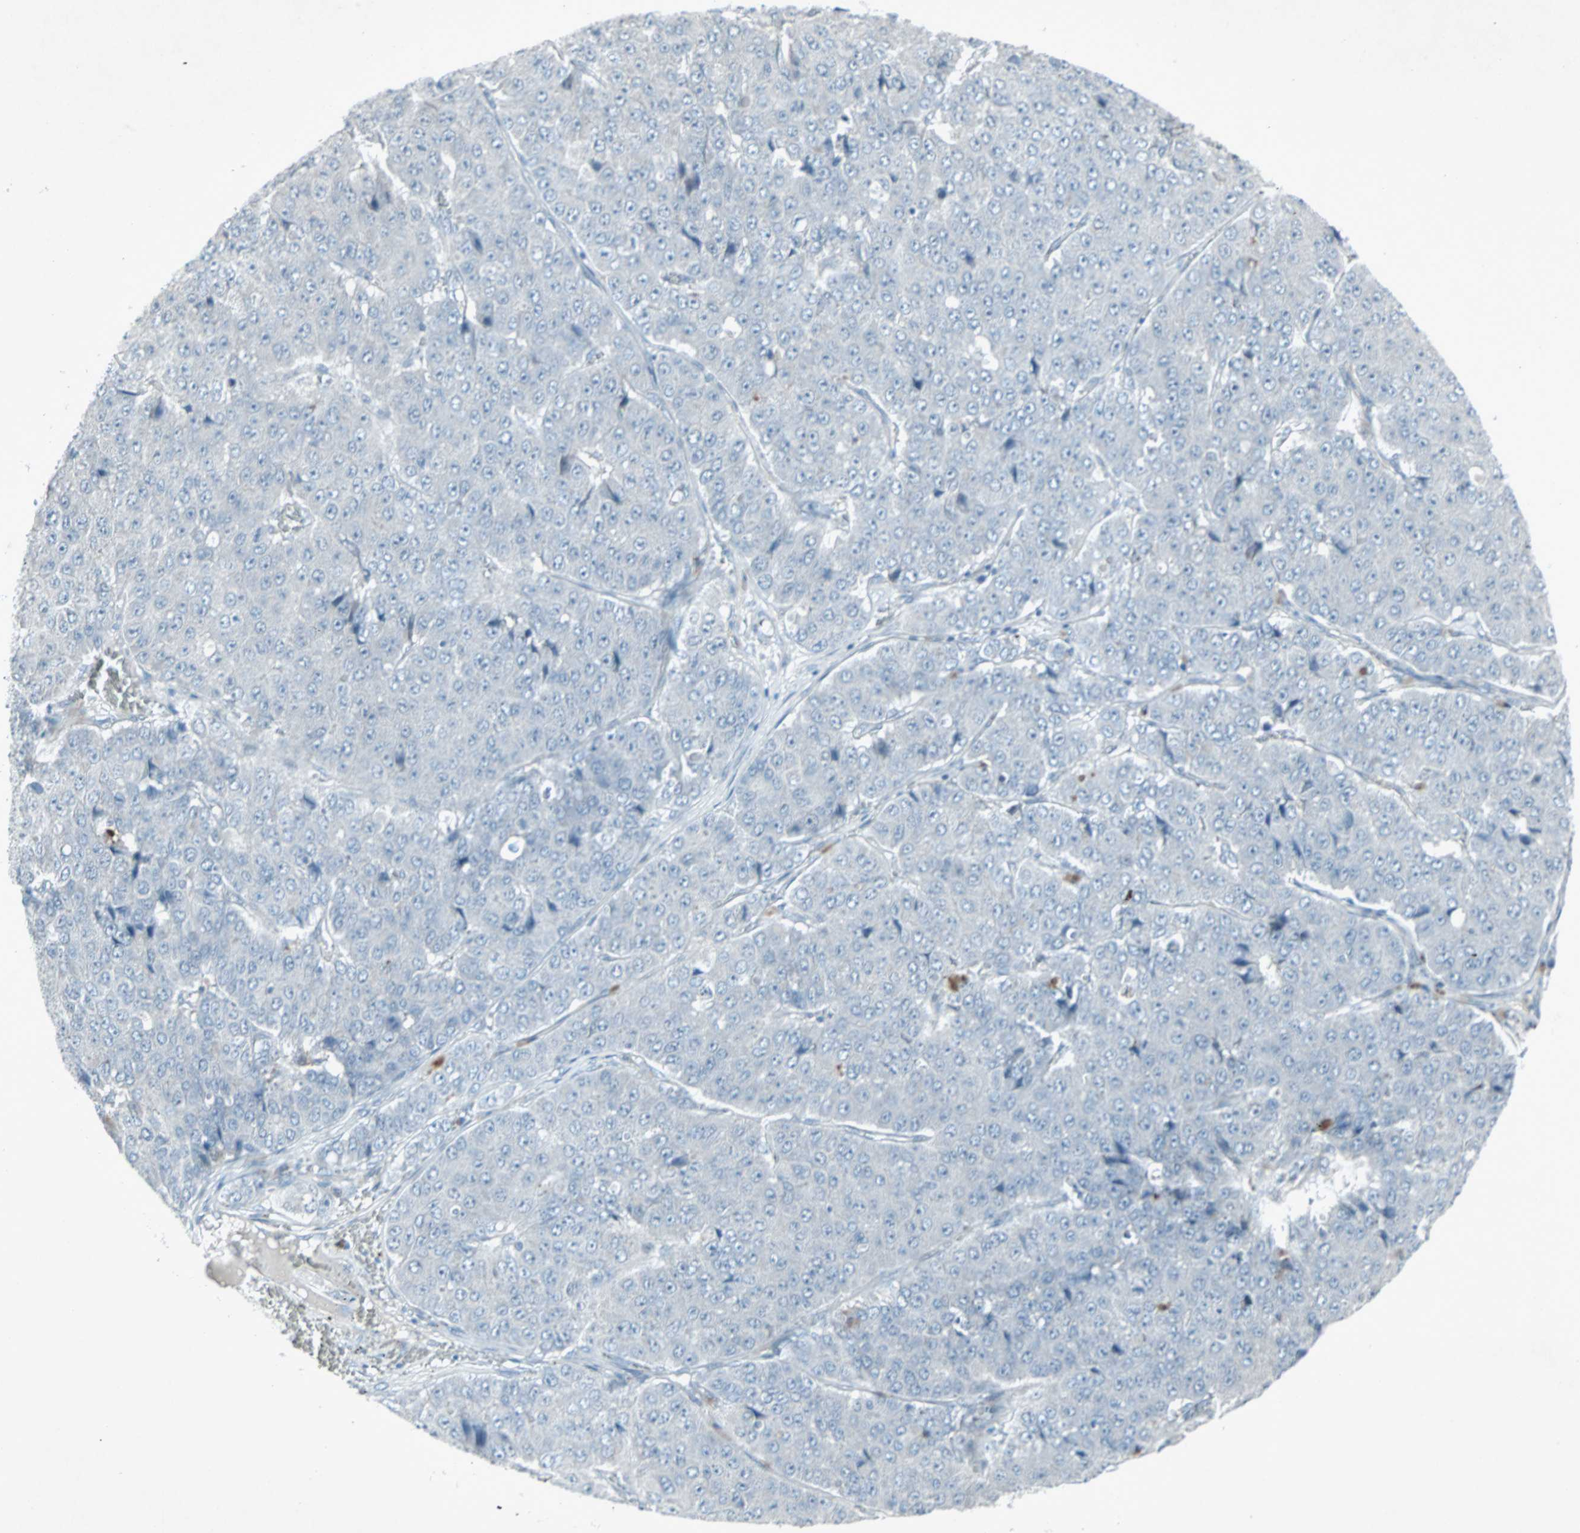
{"staining": {"intensity": "negative", "quantity": "none", "location": "none"}, "tissue": "pancreatic cancer", "cell_type": "Tumor cells", "image_type": "cancer", "snomed": [{"axis": "morphology", "description": "Adenocarcinoma, NOS"}, {"axis": "topography", "description": "Pancreas"}], "caption": "Immunohistochemistry (IHC) of pancreatic cancer displays no staining in tumor cells. (IHC, brightfield microscopy, high magnification).", "gene": "LANCL3", "patient": {"sex": "male", "age": 50}}